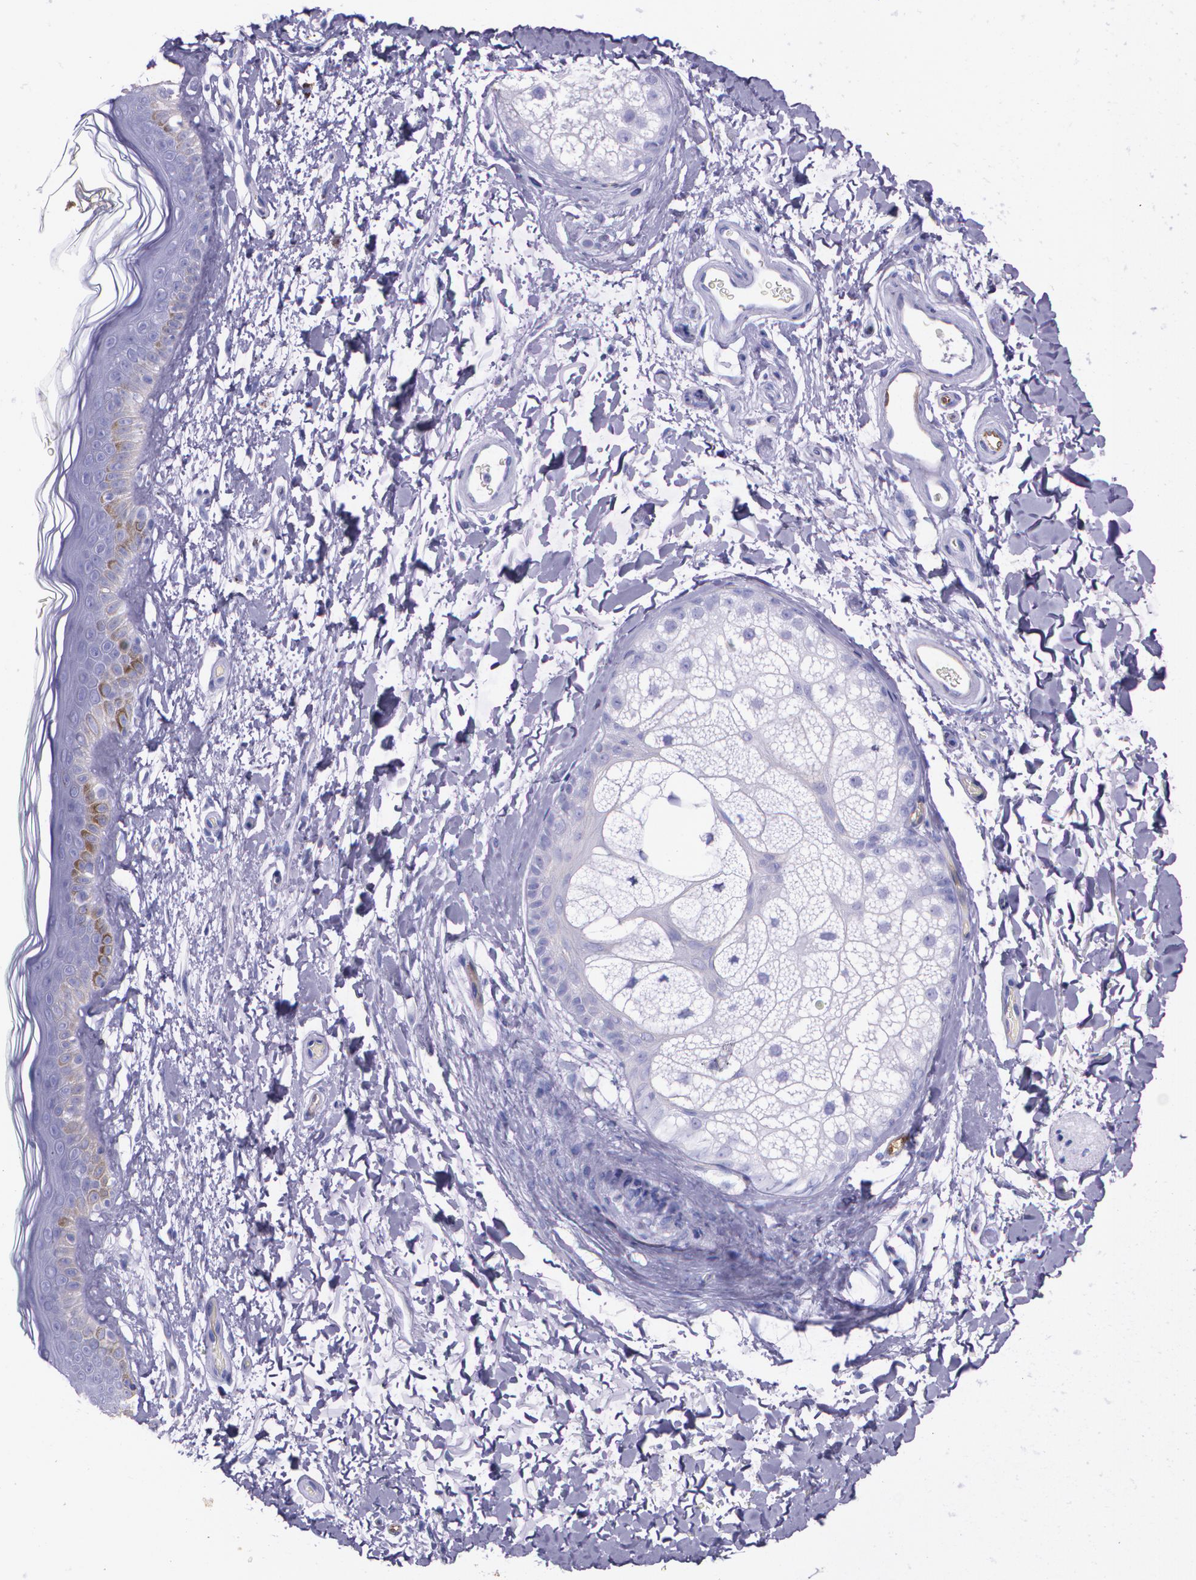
{"staining": {"intensity": "negative", "quantity": "none", "location": "none"}, "tissue": "skin", "cell_type": "Fibroblasts", "image_type": "normal", "snomed": [{"axis": "morphology", "description": "Normal tissue, NOS"}, {"axis": "topography", "description": "Skin"}], "caption": "High magnification brightfield microscopy of benign skin stained with DAB (3,3'-diaminobenzidine) (brown) and counterstained with hematoxylin (blue): fibroblasts show no significant positivity.", "gene": "MMP2", "patient": {"sex": "male", "age": 63}}